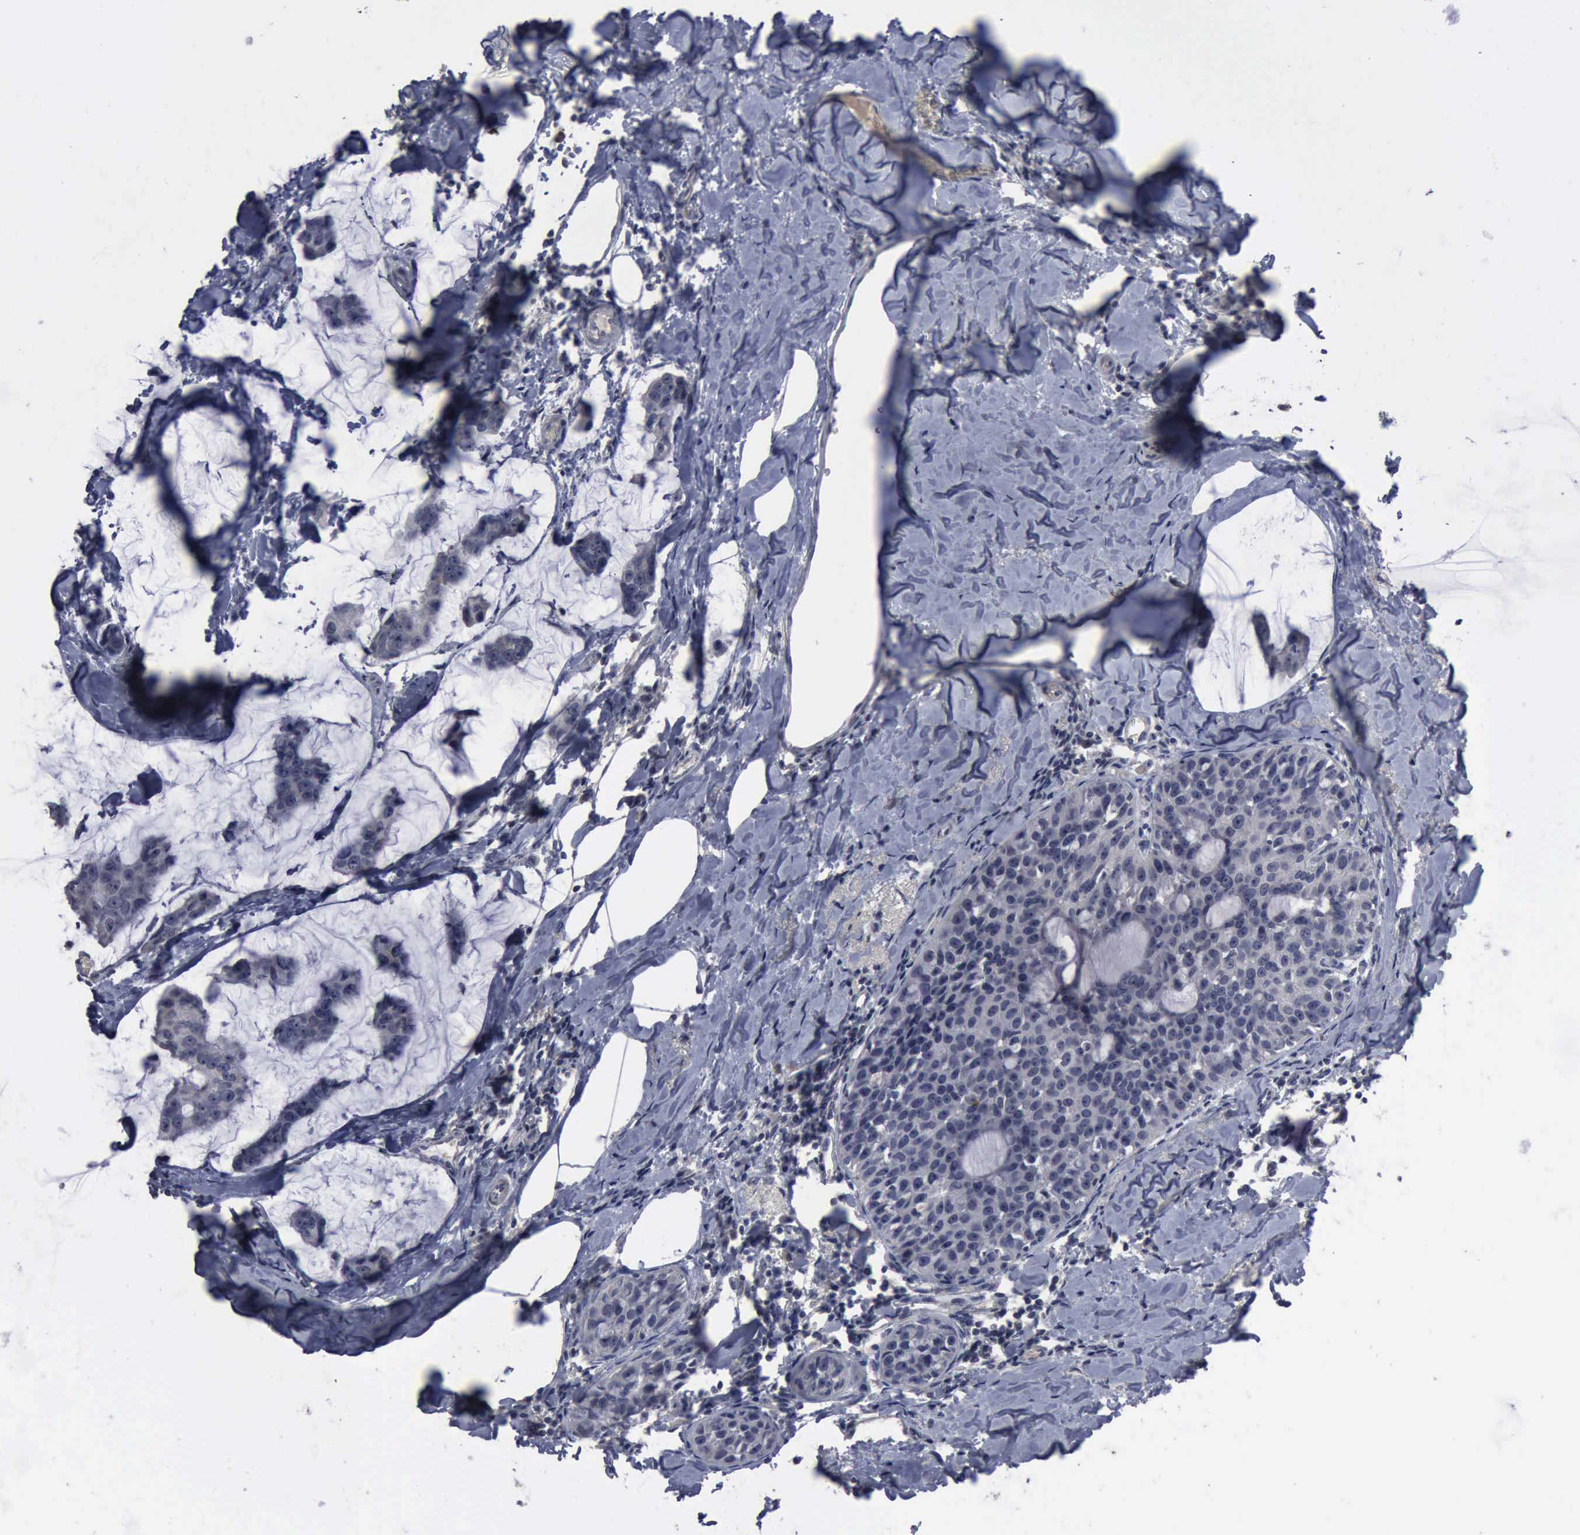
{"staining": {"intensity": "negative", "quantity": "none", "location": "none"}, "tissue": "breast cancer", "cell_type": "Tumor cells", "image_type": "cancer", "snomed": [{"axis": "morphology", "description": "Normal tissue, NOS"}, {"axis": "morphology", "description": "Duct carcinoma"}, {"axis": "topography", "description": "Breast"}], "caption": "This is a histopathology image of immunohistochemistry staining of breast invasive ductal carcinoma, which shows no positivity in tumor cells.", "gene": "MYO18B", "patient": {"sex": "female", "age": 50}}